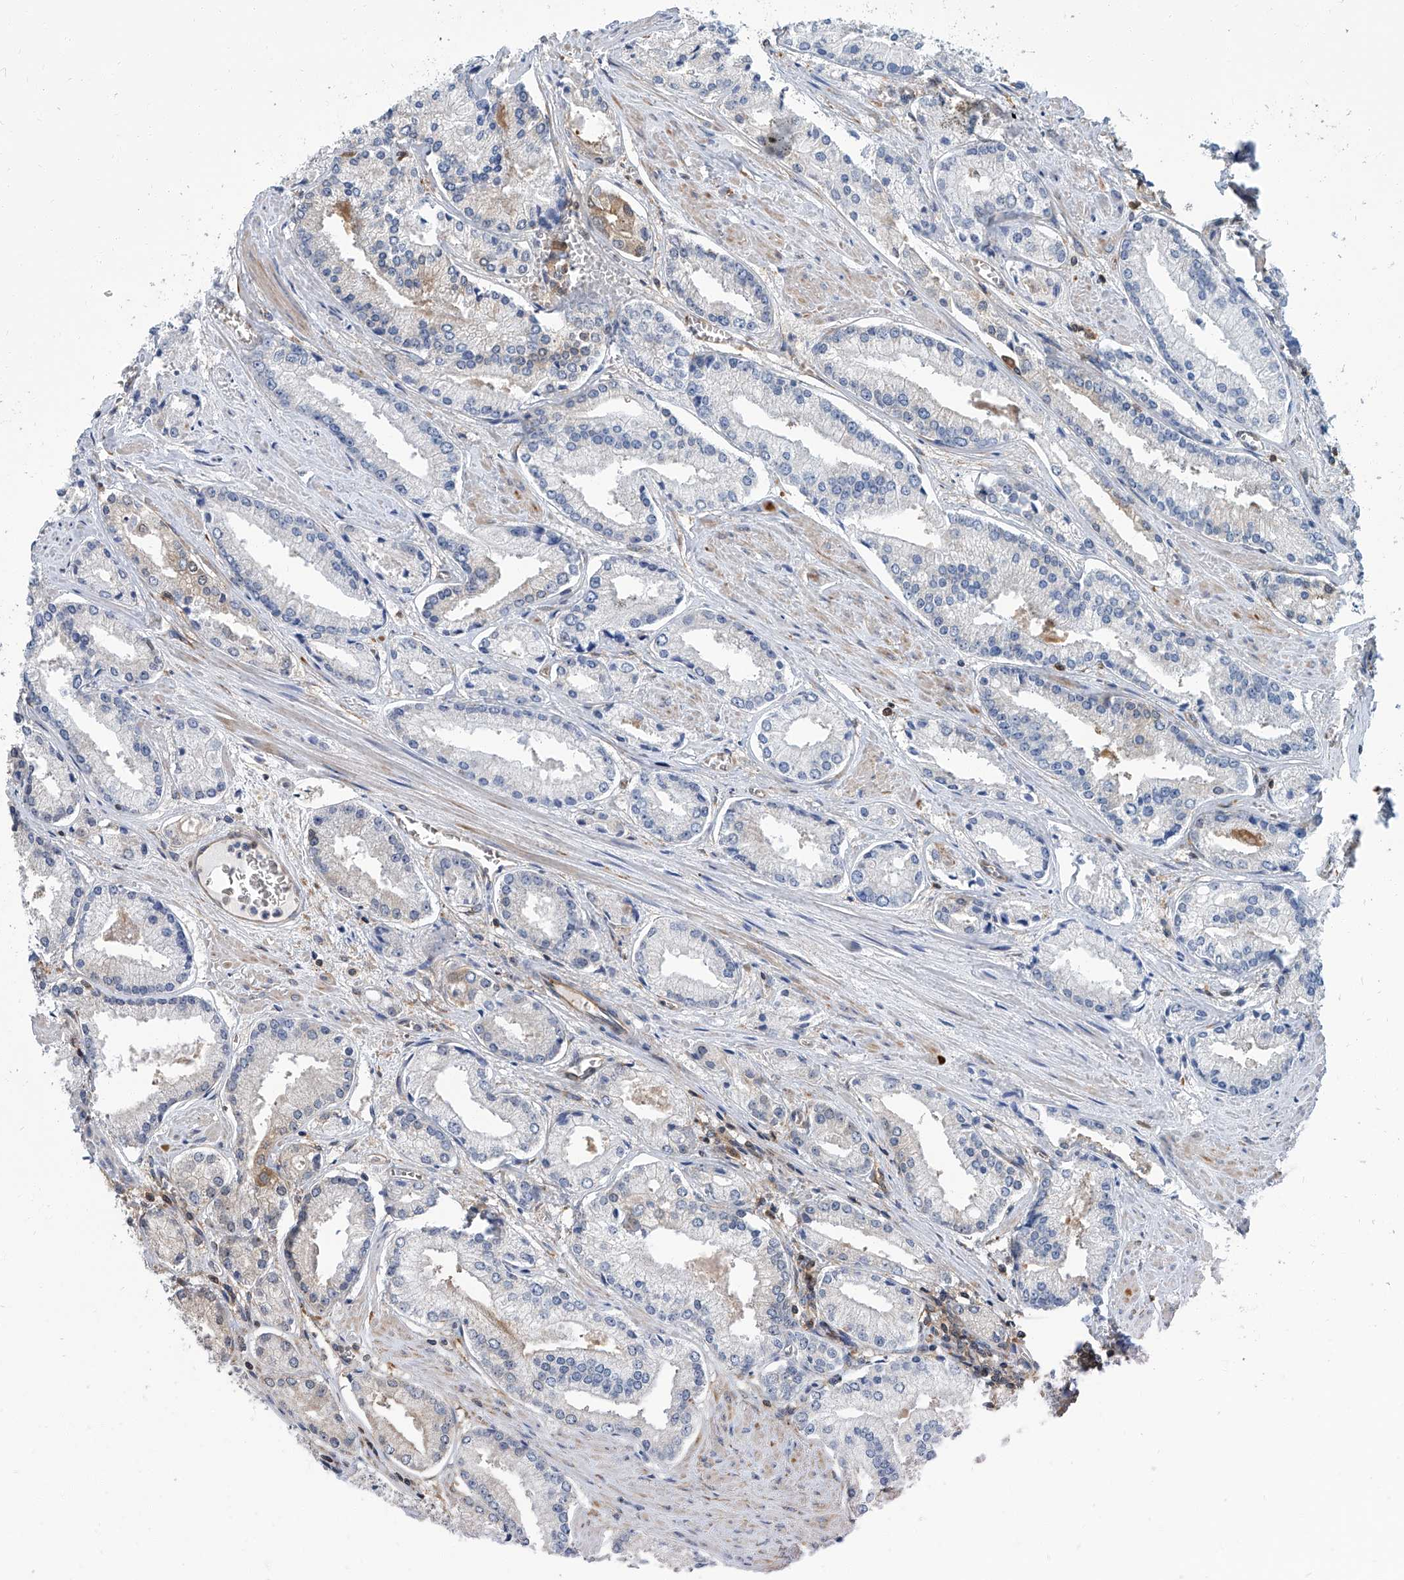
{"staining": {"intensity": "negative", "quantity": "none", "location": "none"}, "tissue": "prostate cancer", "cell_type": "Tumor cells", "image_type": "cancer", "snomed": [{"axis": "morphology", "description": "Adenocarcinoma, Low grade"}, {"axis": "topography", "description": "Prostate"}], "caption": "Immunohistochemistry of human prostate cancer (low-grade adenocarcinoma) reveals no positivity in tumor cells. (Stains: DAB (3,3'-diaminobenzidine) IHC with hematoxylin counter stain, Microscopy: brightfield microscopy at high magnification).", "gene": "PSMB10", "patient": {"sex": "male", "age": 54}}